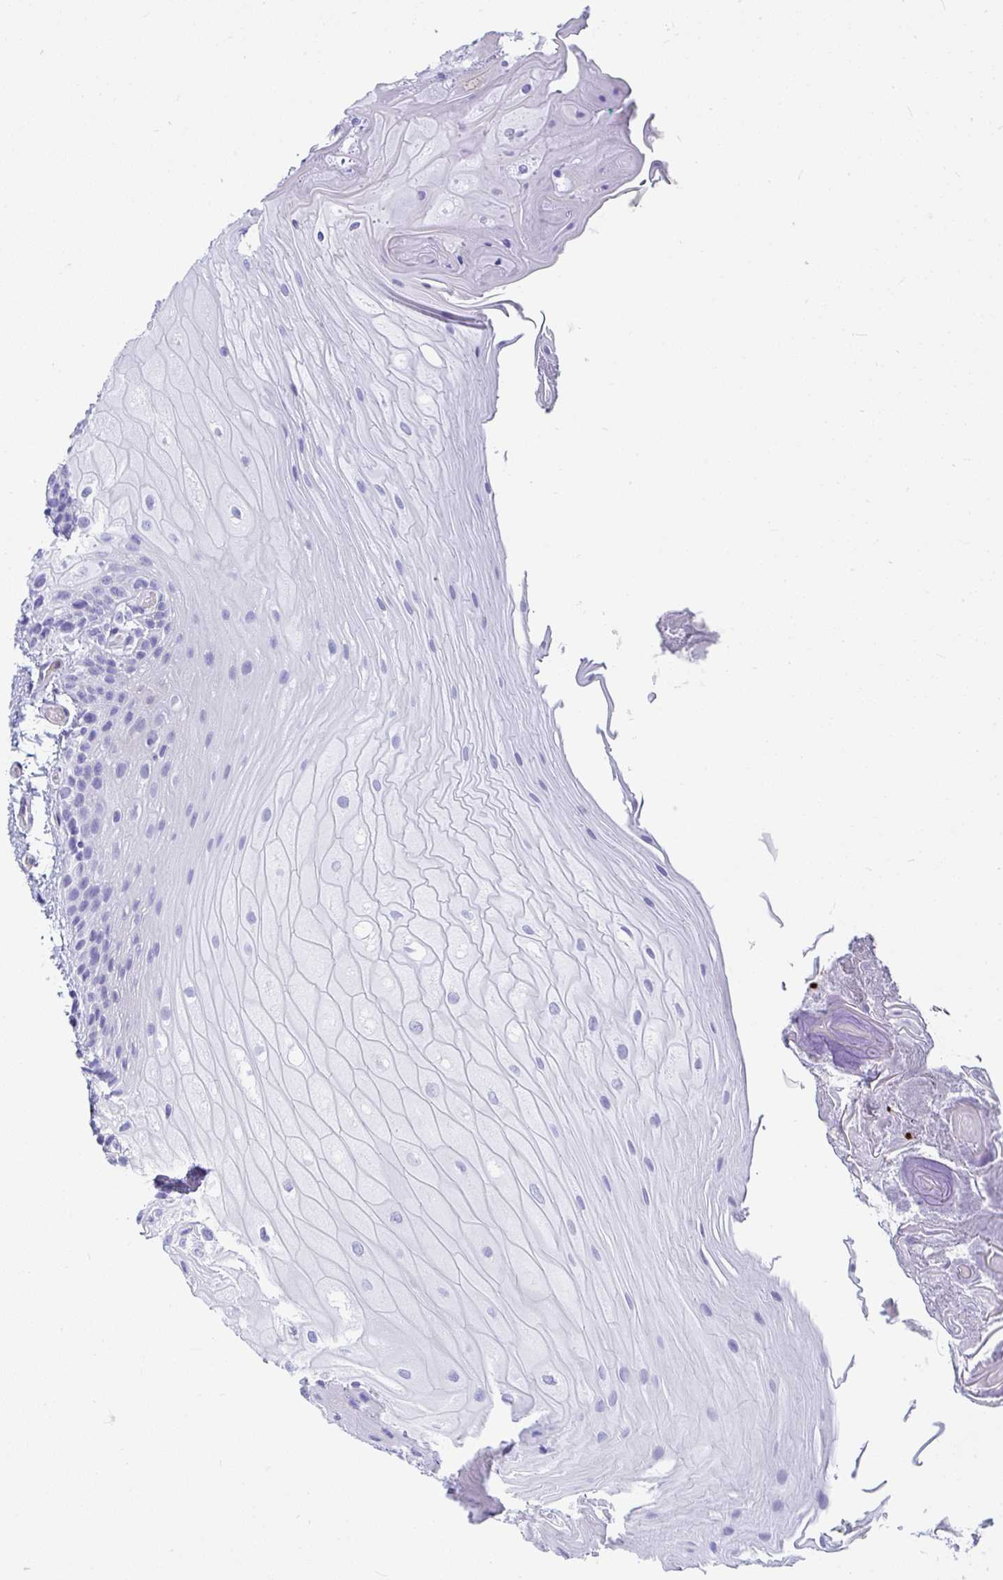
{"staining": {"intensity": "negative", "quantity": "none", "location": "none"}, "tissue": "oral mucosa", "cell_type": "Squamous epithelial cells", "image_type": "normal", "snomed": [{"axis": "morphology", "description": "Normal tissue, NOS"}, {"axis": "topography", "description": "Oral tissue"}, {"axis": "topography", "description": "Tounge, NOS"}, {"axis": "topography", "description": "Head-Neck"}], "caption": "A micrograph of oral mucosa stained for a protein displays no brown staining in squamous epithelial cells. (DAB (3,3'-diaminobenzidine) immunohistochemistry (IHC) with hematoxylin counter stain).", "gene": "GRXCR2", "patient": {"sex": "female", "age": 84}}